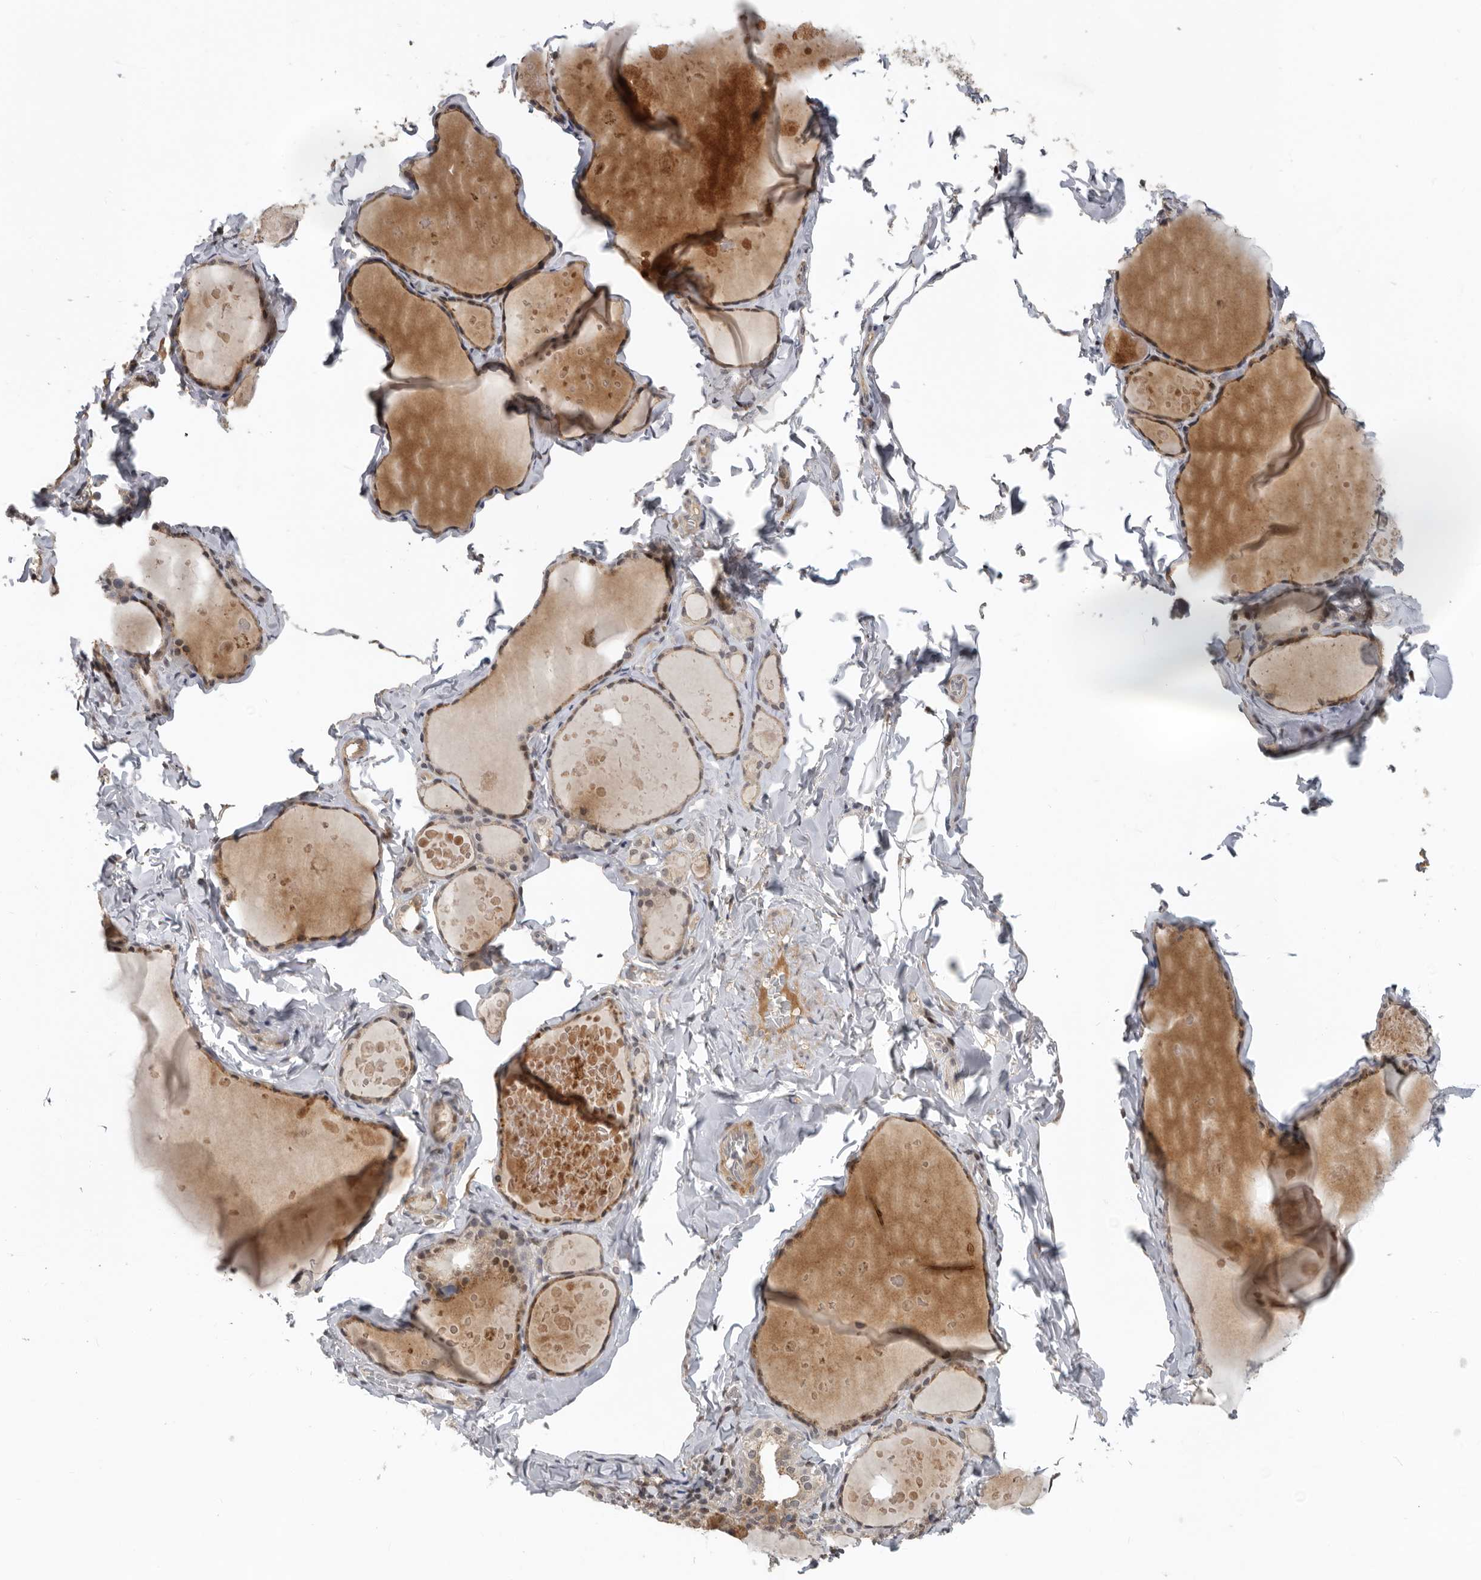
{"staining": {"intensity": "moderate", "quantity": ">75%", "location": "cytoplasmic/membranous,nuclear"}, "tissue": "thyroid gland", "cell_type": "Glandular cells", "image_type": "normal", "snomed": [{"axis": "morphology", "description": "Normal tissue, NOS"}, {"axis": "topography", "description": "Thyroid gland"}], "caption": "Immunohistochemistry (IHC) staining of normal thyroid gland, which reveals medium levels of moderate cytoplasmic/membranous,nuclear positivity in approximately >75% of glandular cells indicating moderate cytoplasmic/membranous,nuclear protein positivity. The staining was performed using DAB (brown) for protein detection and nuclei were counterstained in hematoxylin (blue).", "gene": "HENMT1", "patient": {"sex": "male", "age": 56}}